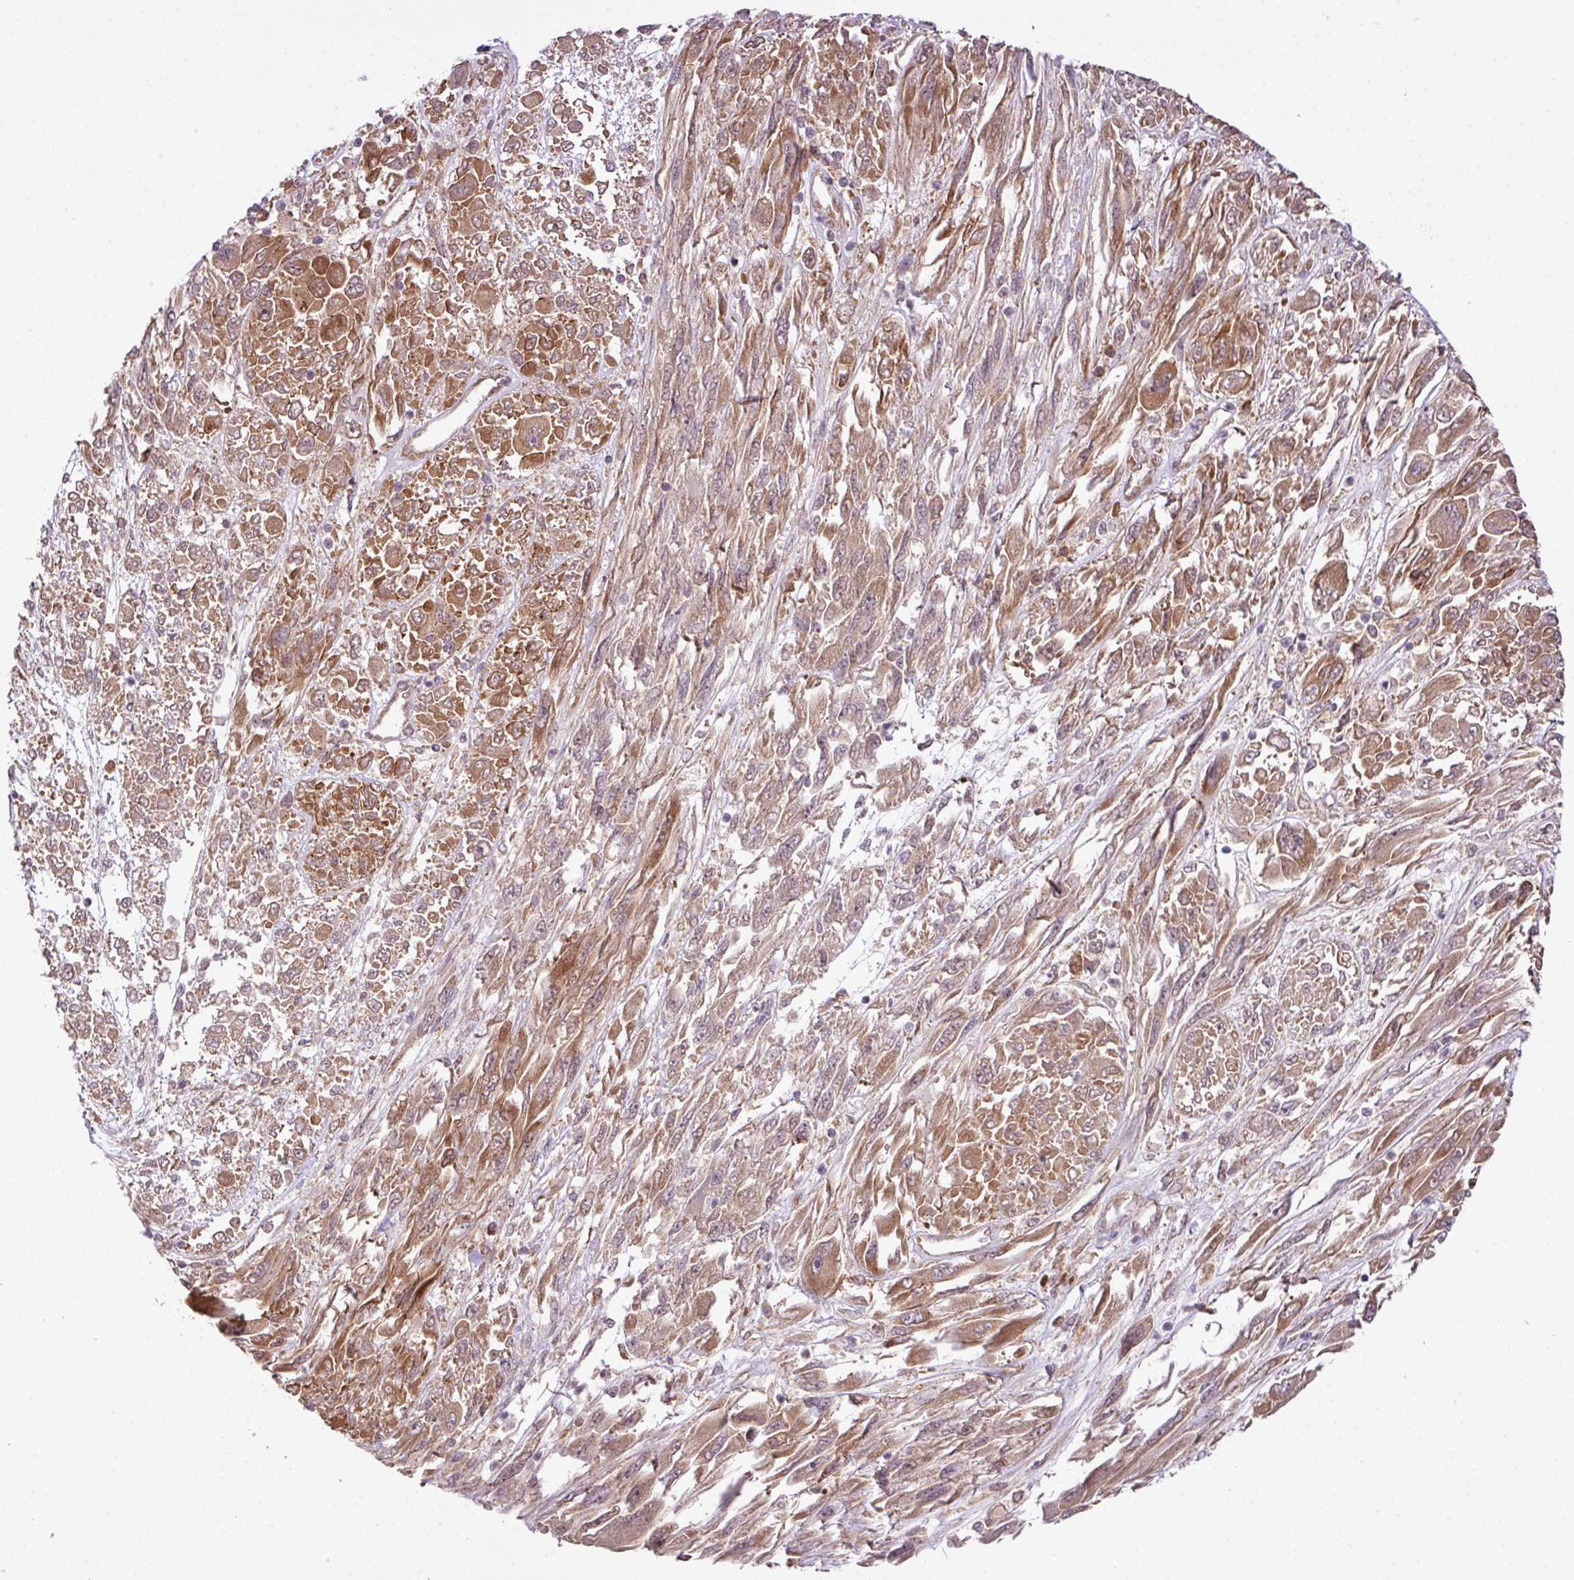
{"staining": {"intensity": "moderate", "quantity": ">75%", "location": "cytoplasmic/membranous"}, "tissue": "melanoma", "cell_type": "Tumor cells", "image_type": "cancer", "snomed": [{"axis": "morphology", "description": "Malignant melanoma, NOS"}, {"axis": "topography", "description": "Skin"}], "caption": "Immunohistochemistry of human malignant melanoma exhibits medium levels of moderate cytoplasmic/membranous staining in about >75% of tumor cells.", "gene": "DNAAF4", "patient": {"sex": "female", "age": 91}}